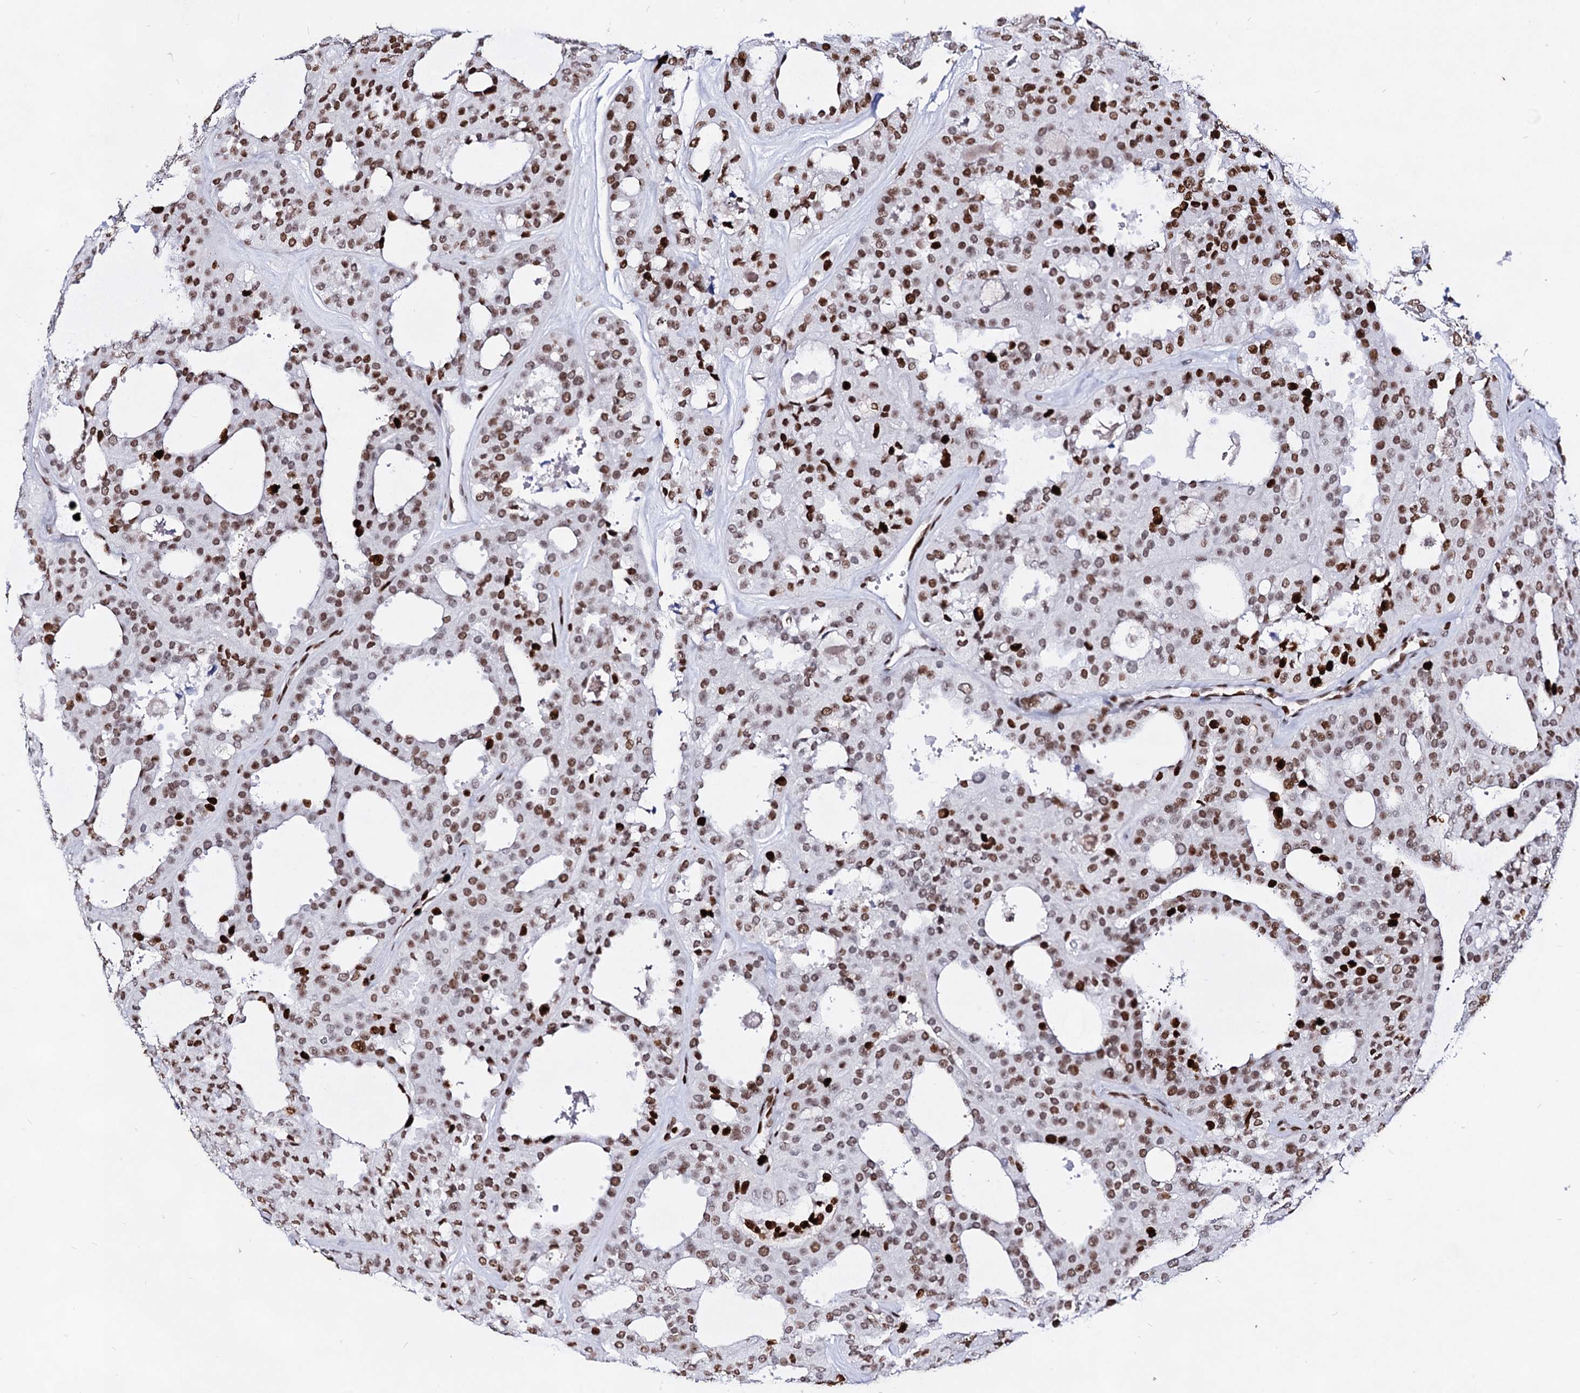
{"staining": {"intensity": "moderate", "quantity": ">75%", "location": "nuclear"}, "tissue": "thyroid cancer", "cell_type": "Tumor cells", "image_type": "cancer", "snomed": [{"axis": "morphology", "description": "Follicular adenoma carcinoma, NOS"}, {"axis": "topography", "description": "Thyroid gland"}], "caption": "Immunohistochemical staining of human thyroid follicular adenoma carcinoma displays medium levels of moderate nuclear expression in approximately >75% of tumor cells.", "gene": "HMGB2", "patient": {"sex": "male", "age": 75}}